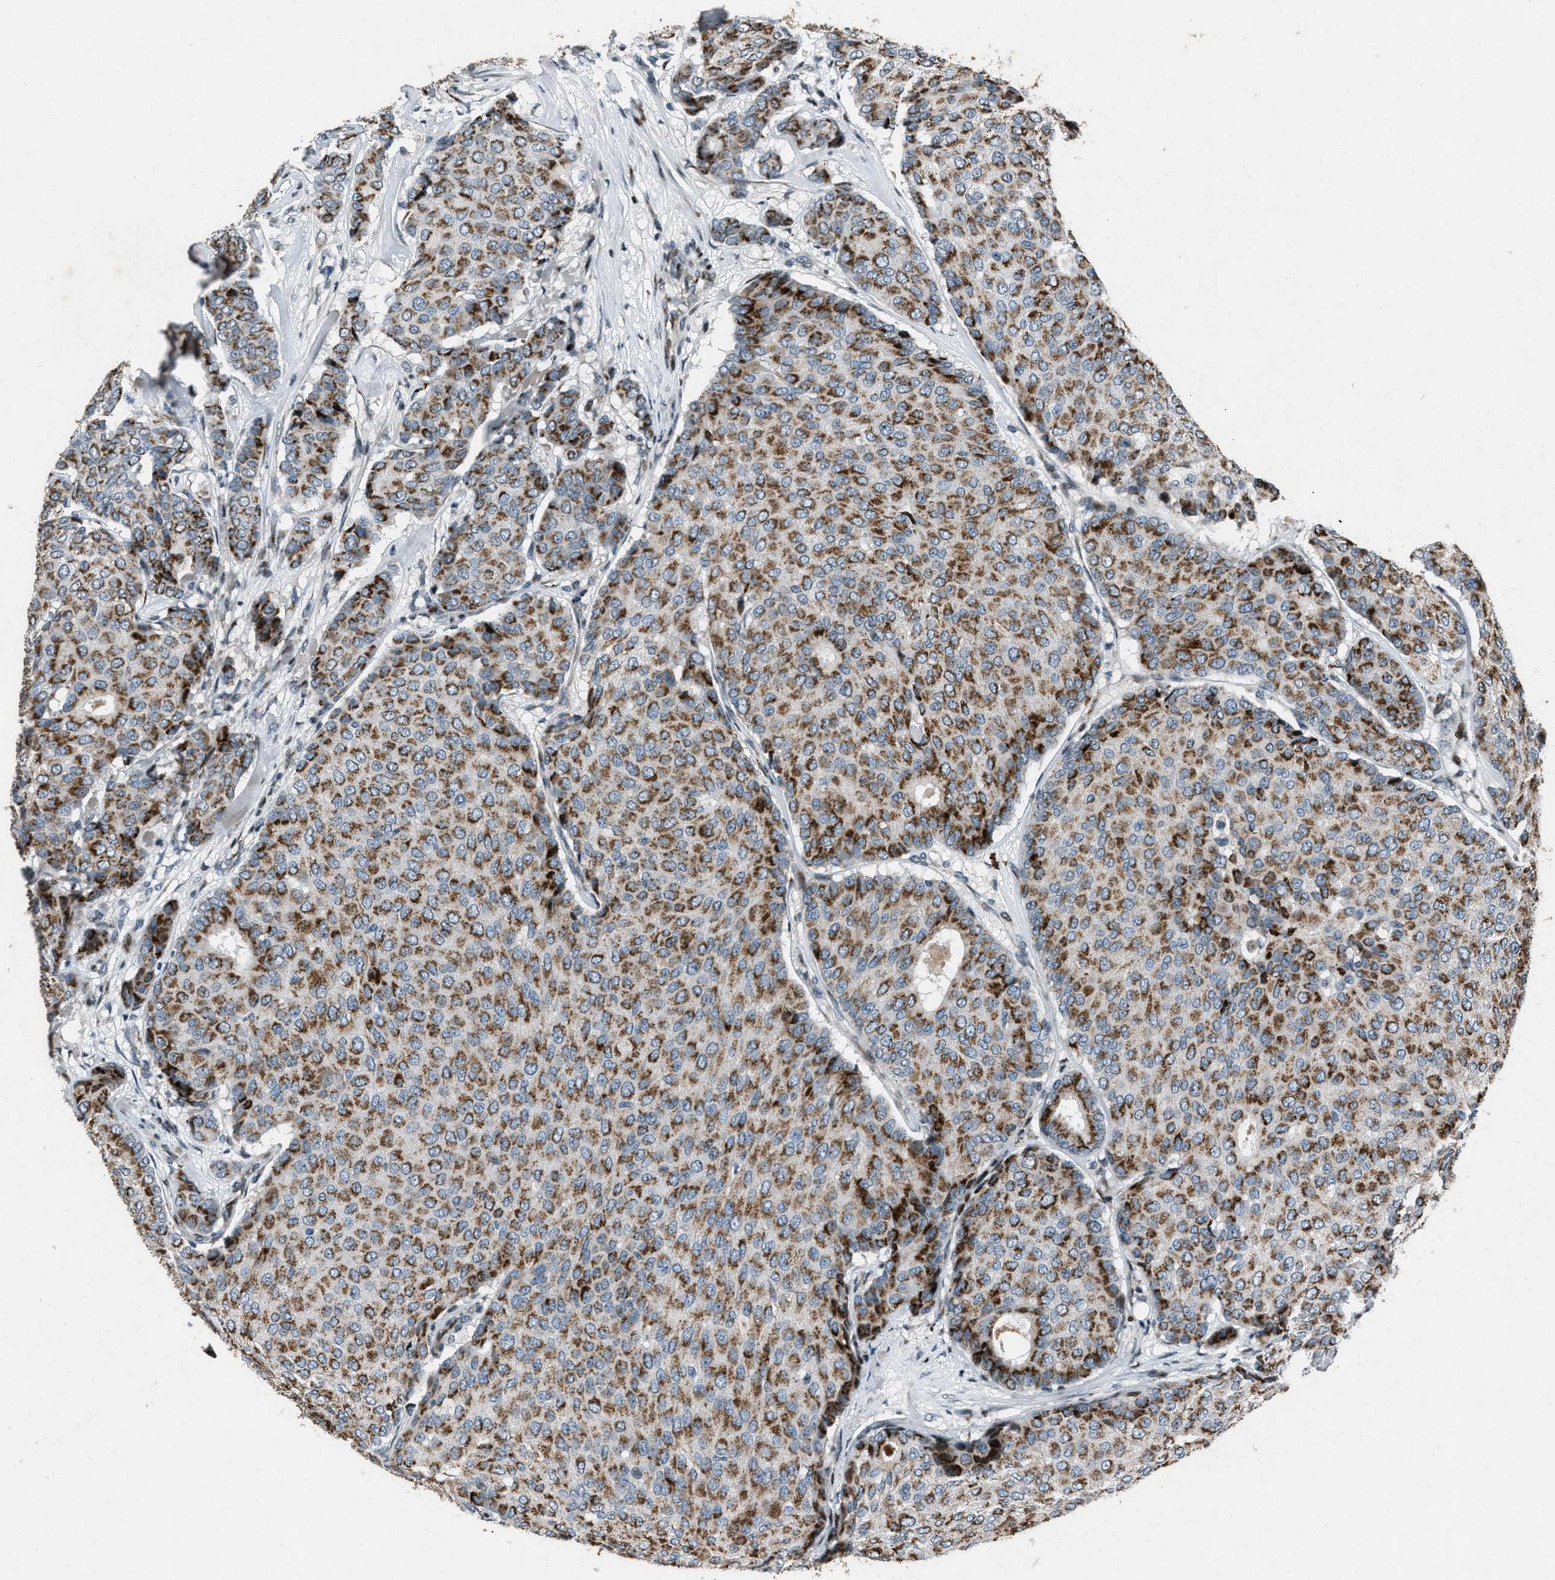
{"staining": {"intensity": "moderate", "quantity": ">75%", "location": "cytoplasmic/membranous"}, "tissue": "breast cancer", "cell_type": "Tumor cells", "image_type": "cancer", "snomed": [{"axis": "morphology", "description": "Duct carcinoma"}, {"axis": "topography", "description": "Breast"}], "caption": "Protein expression analysis of human breast cancer (invasive ductal carcinoma) reveals moderate cytoplasmic/membranous positivity in about >75% of tumor cells.", "gene": "GPC6", "patient": {"sex": "female", "age": 75}}